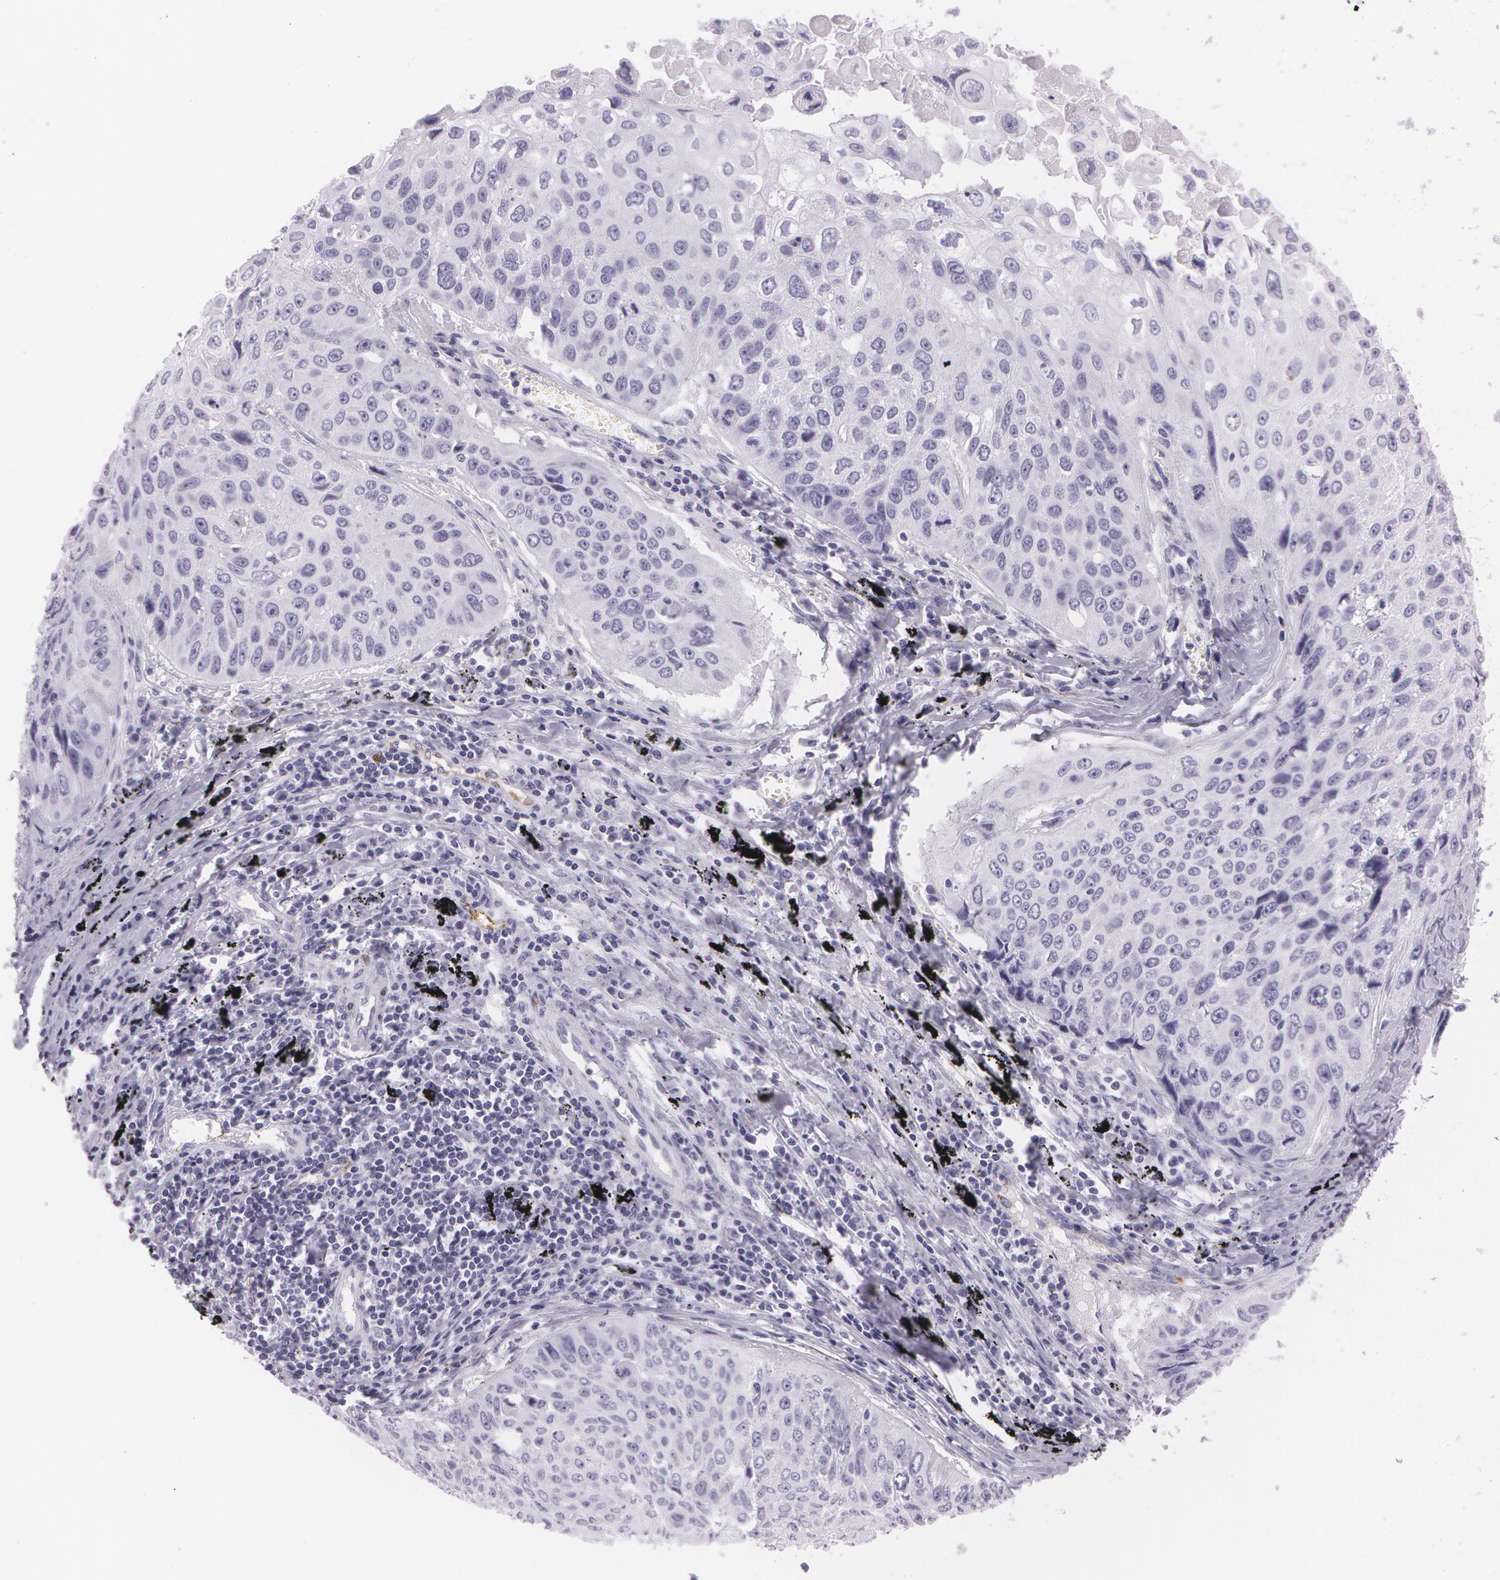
{"staining": {"intensity": "negative", "quantity": "none", "location": "none"}, "tissue": "lung cancer", "cell_type": "Tumor cells", "image_type": "cancer", "snomed": [{"axis": "morphology", "description": "Adenocarcinoma, NOS"}, {"axis": "topography", "description": "Lung"}], "caption": "Immunohistochemistry (IHC) of lung cancer (adenocarcinoma) reveals no expression in tumor cells.", "gene": "SNCG", "patient": {"sex": "male", "age": 60}}